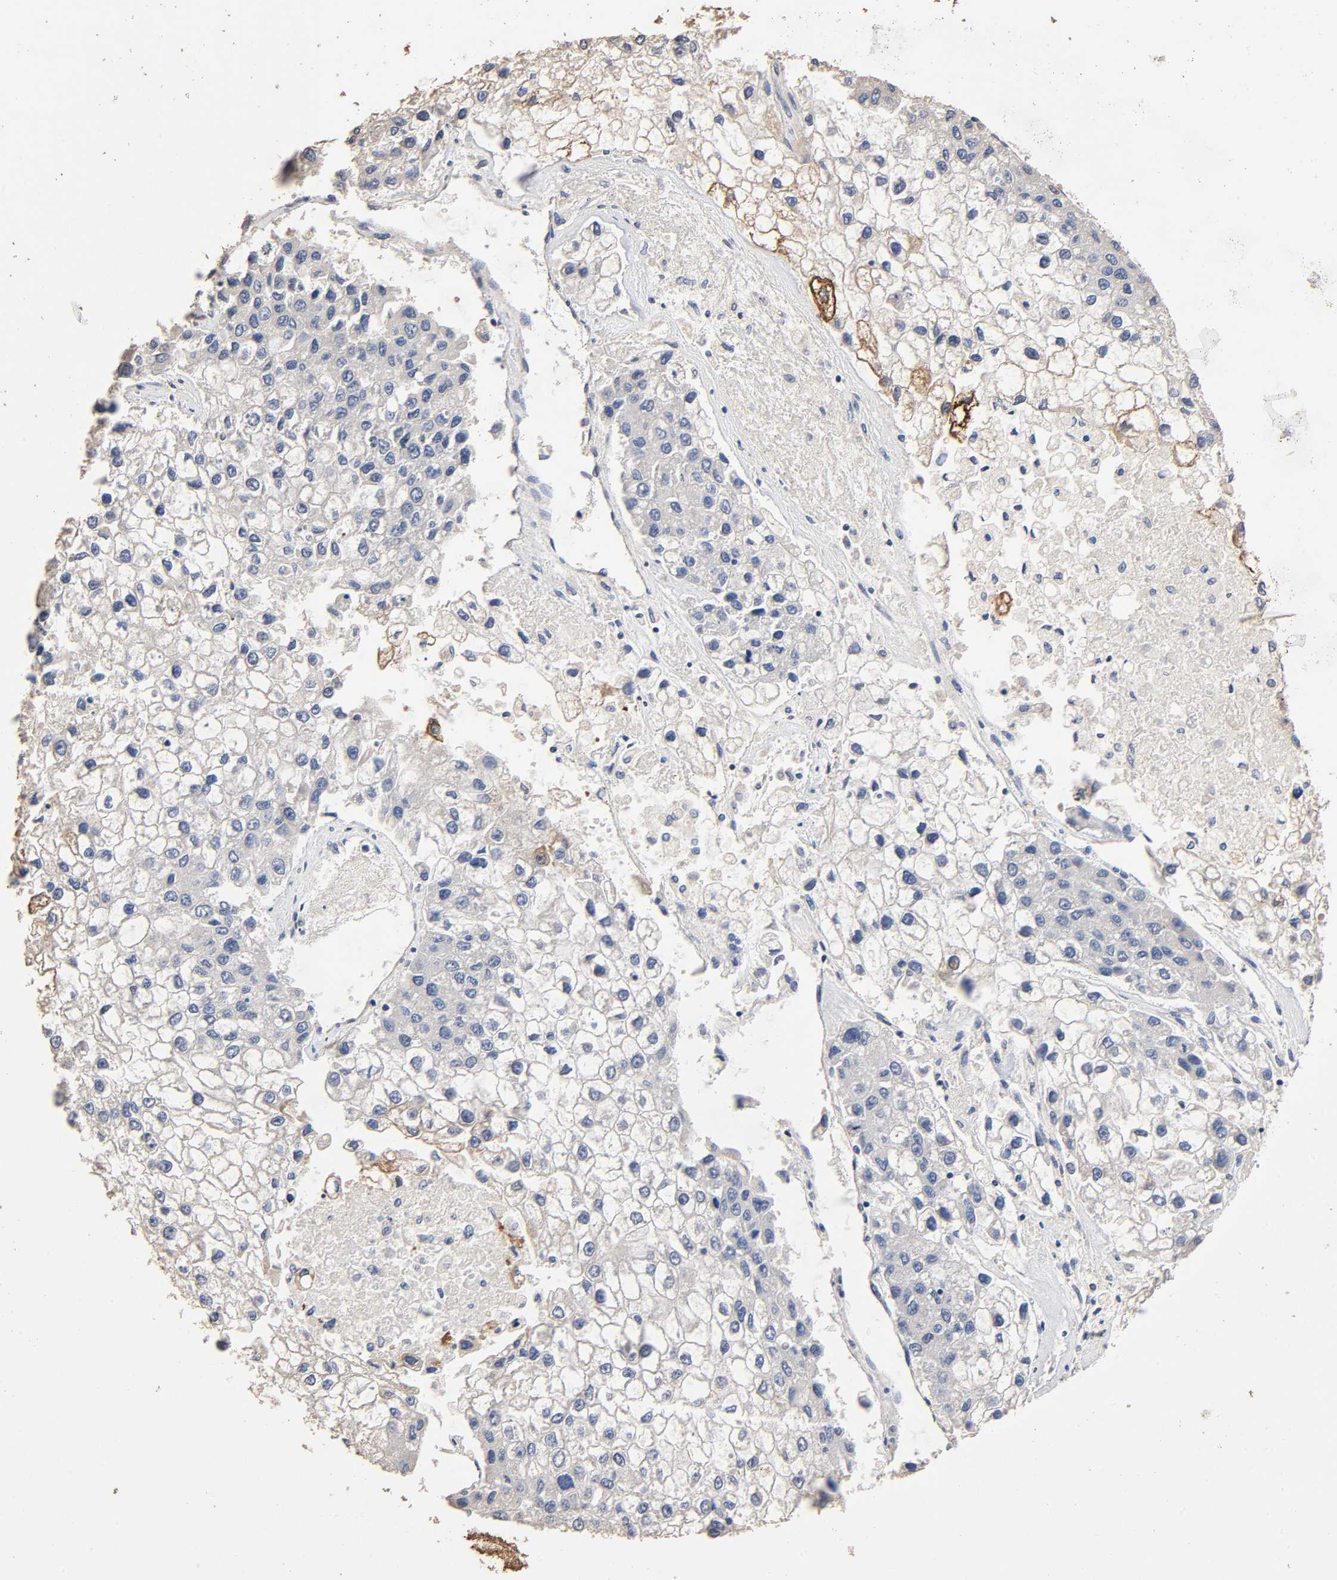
{"staining": {"intensity": "negative", "quantity": "none", "location": "none"}, "tissue": "liver cancer", "cell_type": "Tumor cells", "image_type": "cancer", "snomed": [{"axis": "morphology", "description": "Carcinoma, Hepatocellular, NOS"}, {"axis": "topography", "description": "Liver"}], "caption": "Protein analysis of liver hepatocellular carcinoma demonstrates no significant staining in tumor cells.", "gene": "ARHGEF7", "patient": {"sex": "female", "age": 66}}